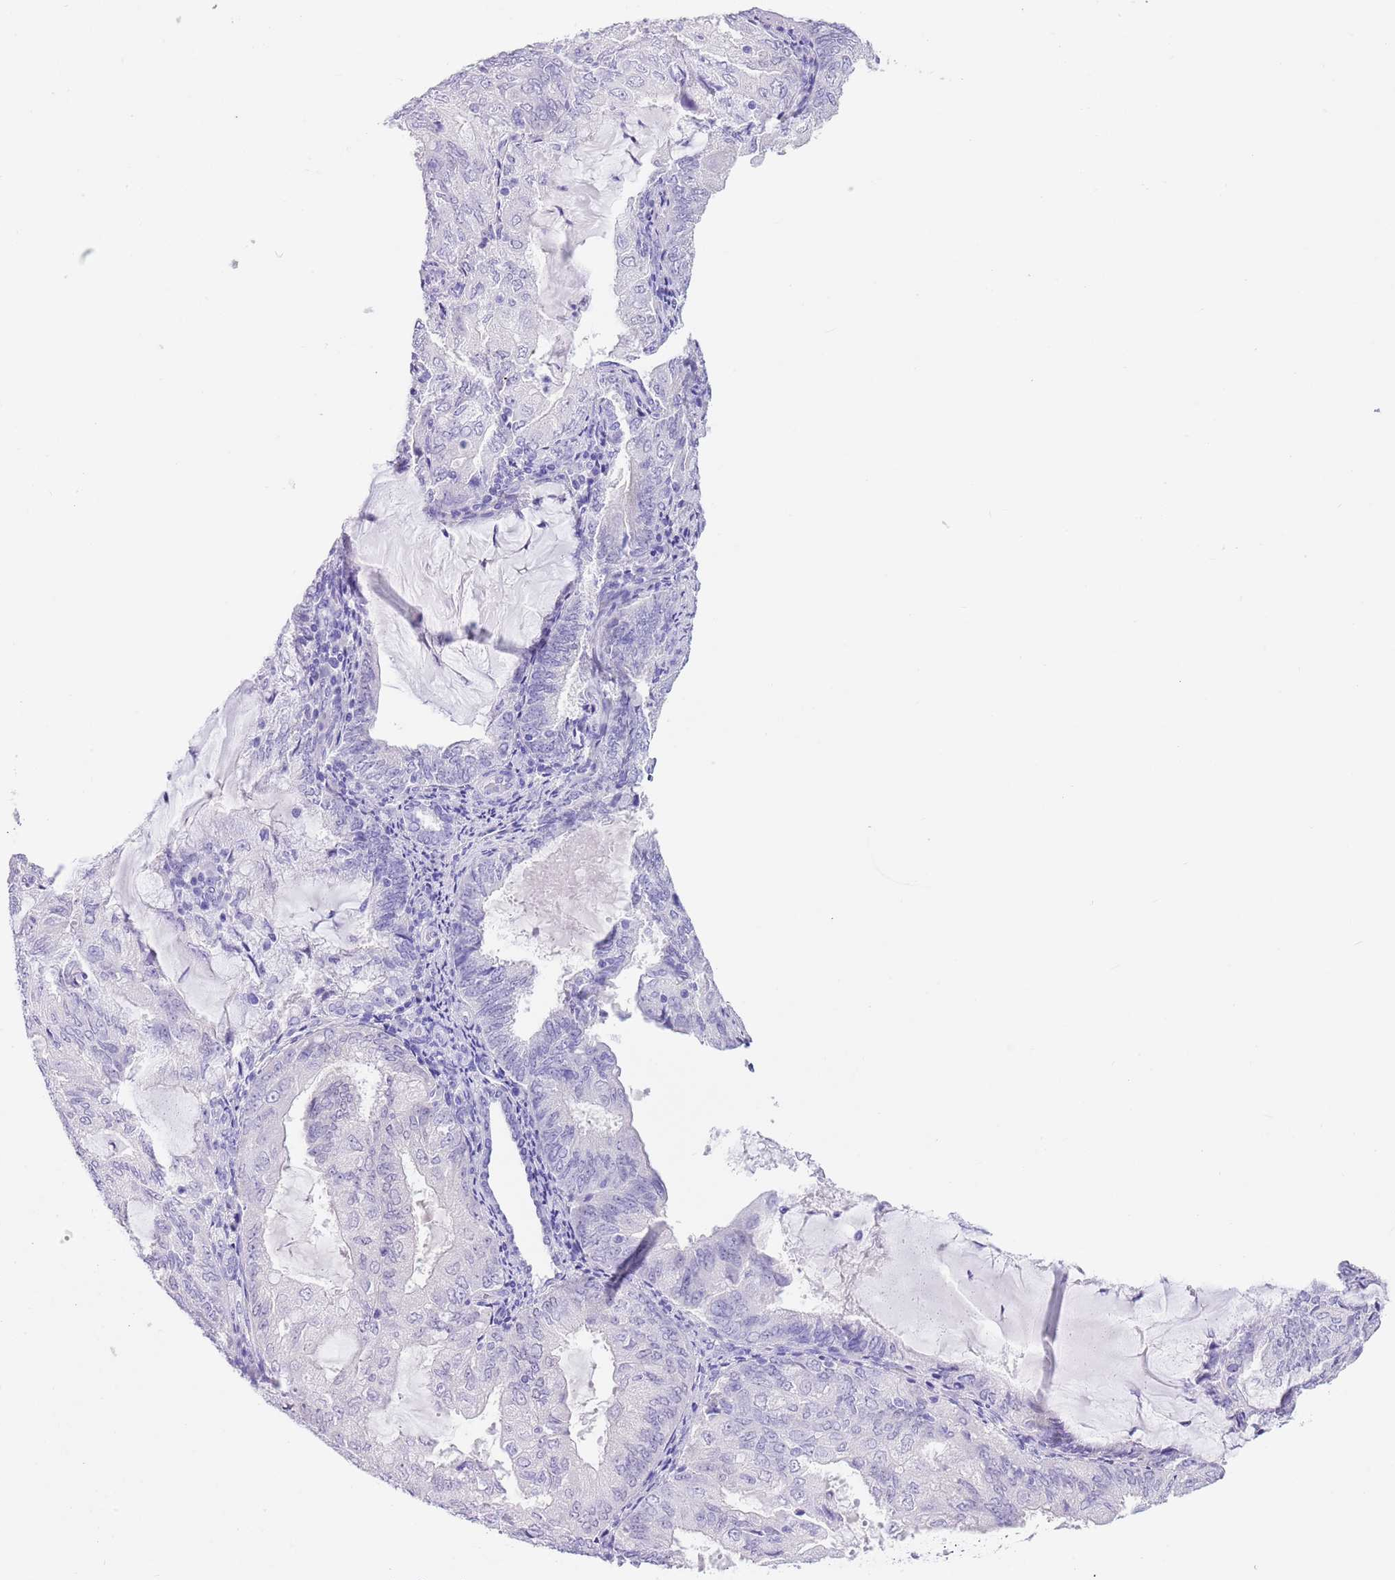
{"staining": {"intensity": "negative", "quantity": "none", "location": "none"}, "tissue": "endometrial cancer", "cell_type": "Tumor cells", "image_type": "cancer", "snomed": [{"axis": "morphology", "description": "Adenocarcinoma, NOS"}, {"axis": "topography", "description": "Endometrium"}], "caption": "A photomicrograph of adenocarcinoma (endometrial) stained for a protein exhibits no brown staining in tumor cells. Nuclei are stained in blue.", "gene": "TMEM185B", "patient": {"sex": "female", "age": 81}}